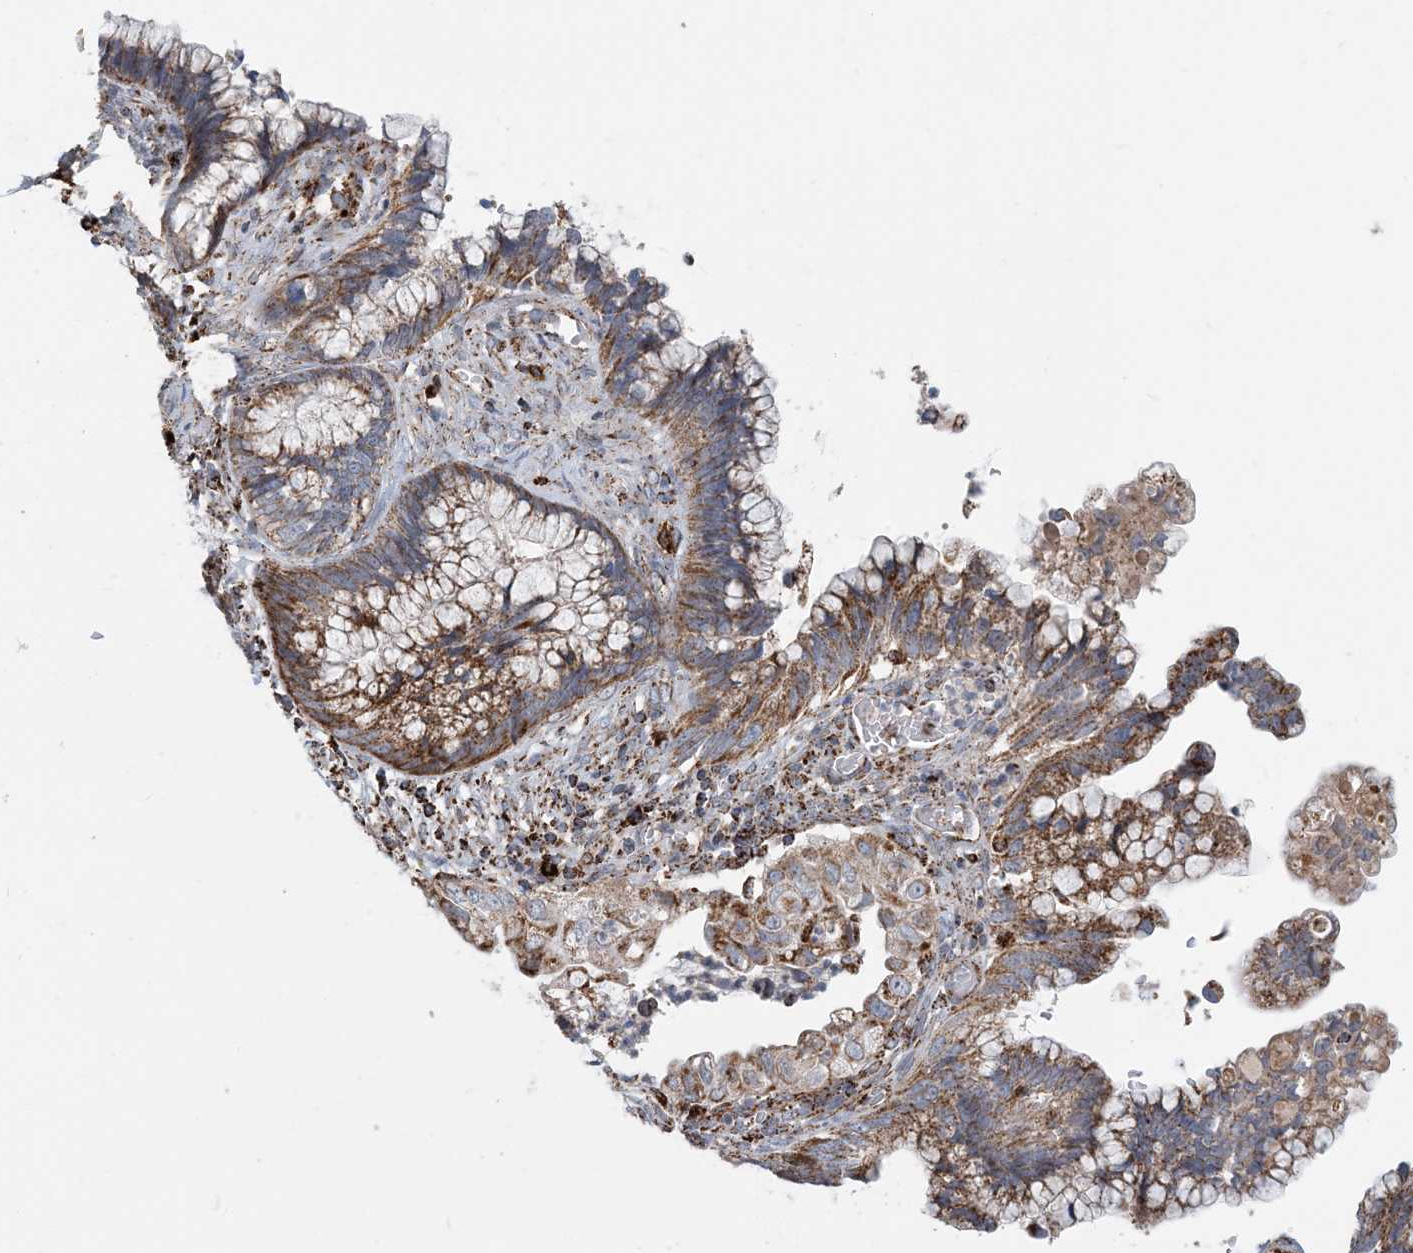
{"staining": {"intensity": "moderate", "quantity": ">75%", "location": "cytoplasmic/membranous"}, "tissue": "cervical cancer", "cell_type": "Tumor cells", "image_type": "cancer", "snomed": [{"axis": "morphology", "description": "Adenocarcinoma, NOS"}, {"axis": "topography", "description": "Cervix"}], "caption": "IHC histopathology image of neoplastic tissue: human cervical cancer (adenocarcinoma) stained using immunohistochemistry (IHC) shows medium levels of moderate protein expression localized specifically in the cytoplasmic/membranous of tumor cells, appearing as a cytoplasmic/membranous brown color.", "gene": "PCDHGA1", "patient": {"sex": "female", "age": 44}}